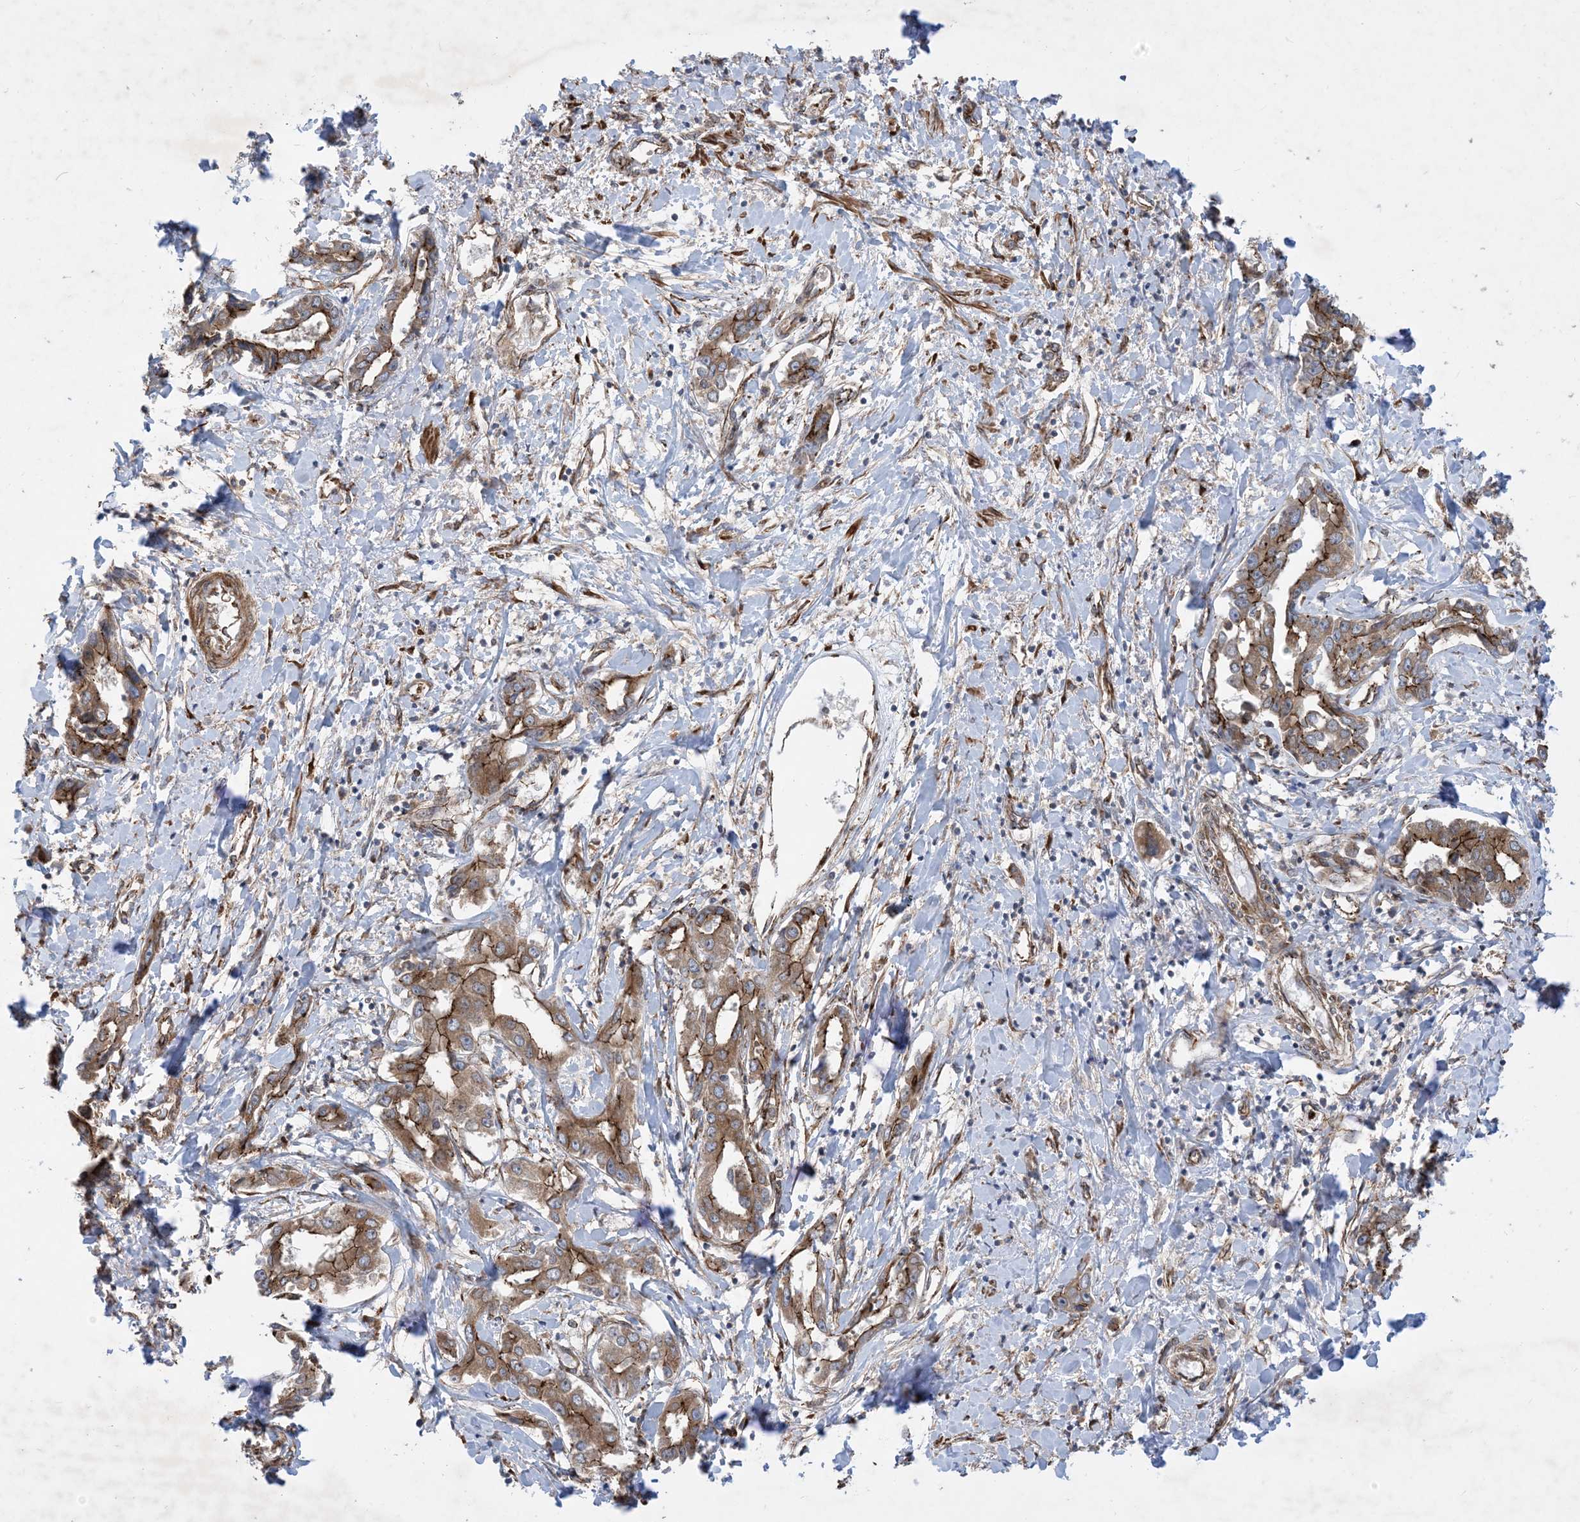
{"staining": {"intensity": "moderate", "quantity": ">75%", "location": "cytoplasmic/membranous"}, "tissue": "liver cancer", "cell_type": "Tumor cells", "image_type": "cancer", "snomed": [{"axis": "morphology", "description": "Cholangiocarcinoma"}, {"axis": "topography", "description": "Liver"}], "caption": "A photomicrograph of human liver cholangiocarcinoma stained for a protein demonstrates moderate cytoplasmic/membranous brown staining in tumor cells.", "gene": "OTOP1", "patient": {"sex": "male", "age": 59}}